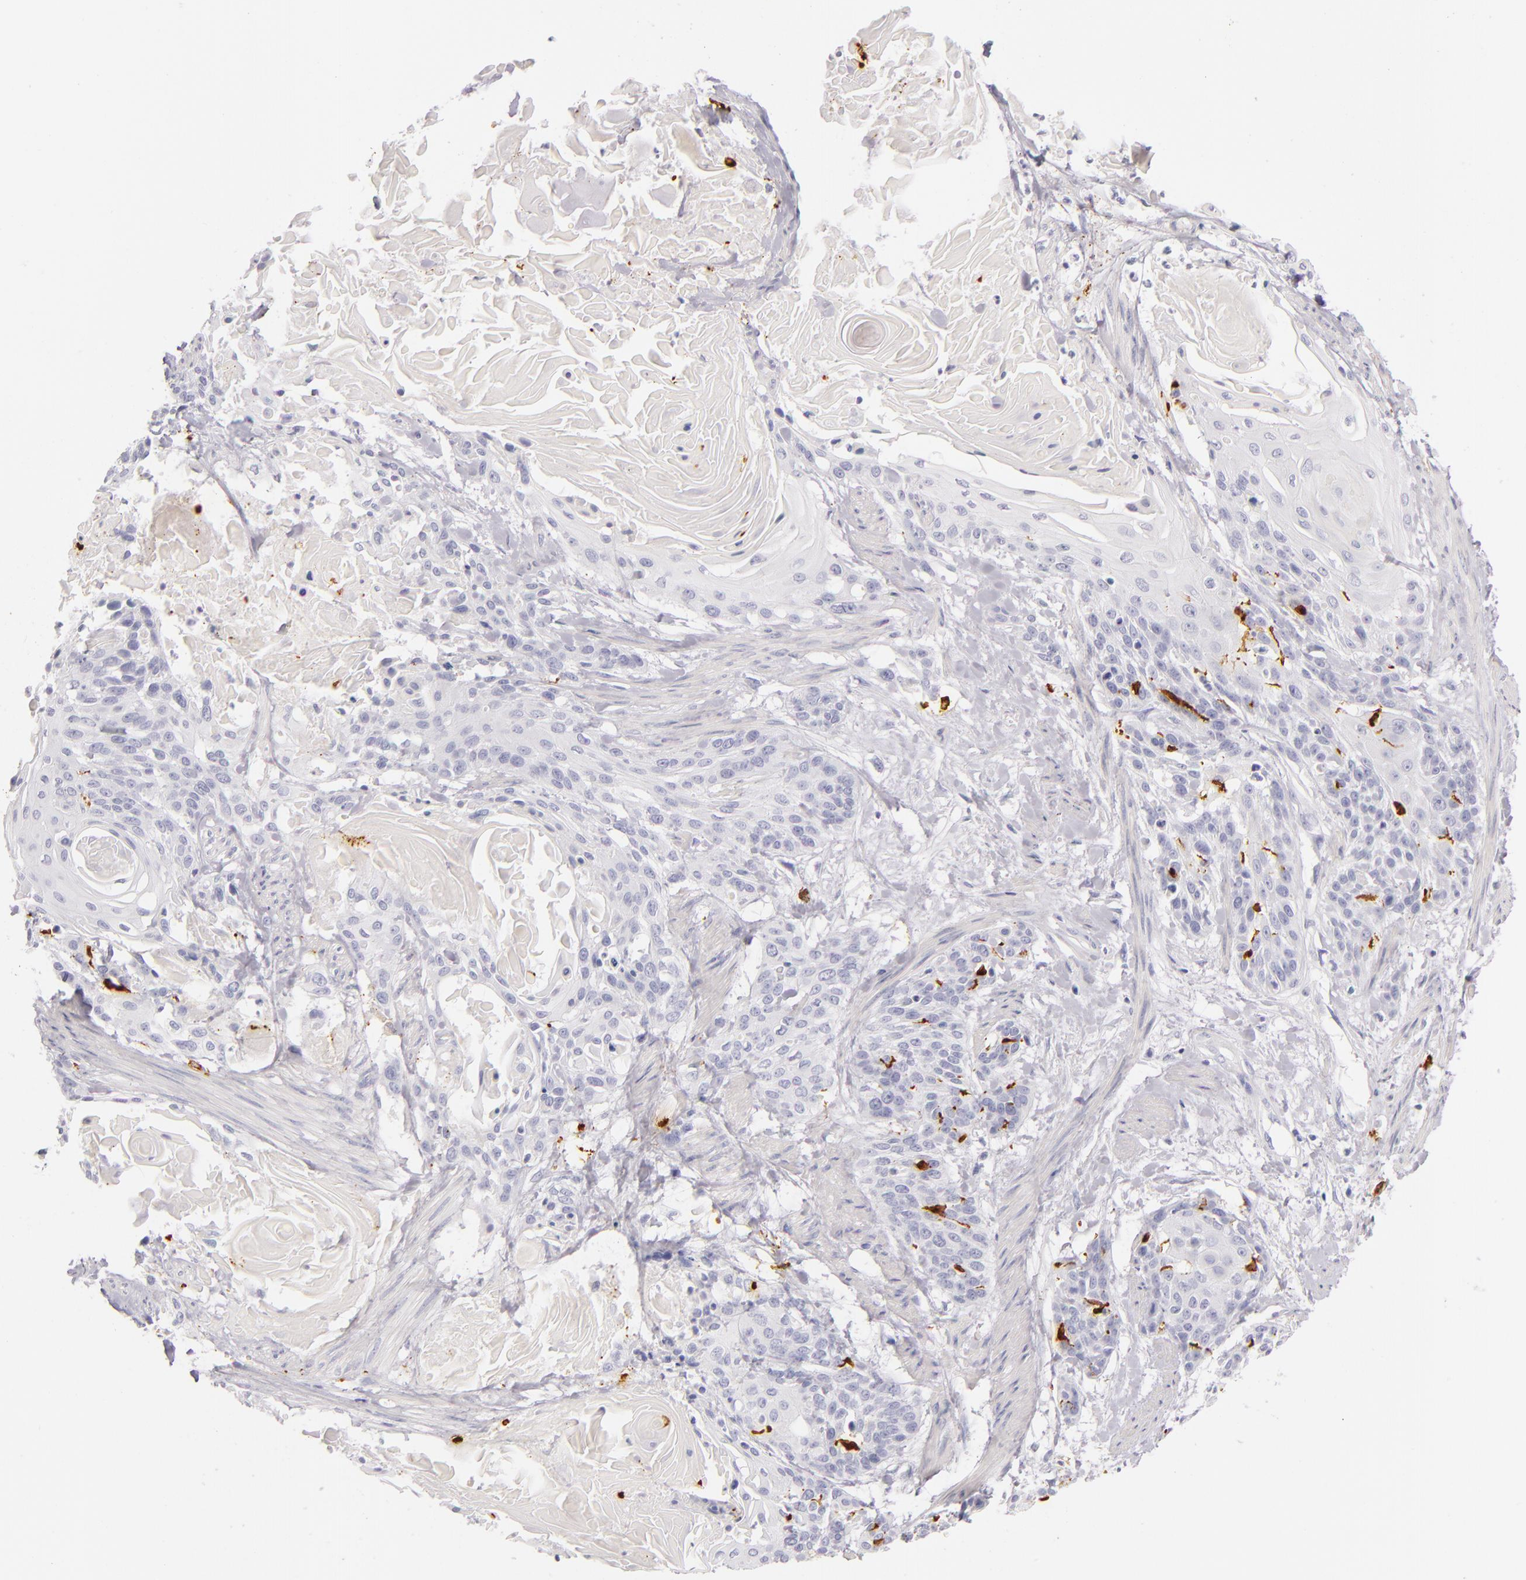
{"staining": {"intensity": "negative", "quantity": "none", "location": "none"}, "tissue": "cervical cancer", "cell_type": "Tumor cells", "image_type": "cancer", "snomed": [{"axis": "morphology", "description": "Squamous cell carcinoma, NOS"}, {"axis": "topography", "description": "Cervix"}], "caption": "Tumor cells show no significant protein positivity in cervical cancer (squamous cell carcinoma).", "gene": "CD207", "patient": {"sex": "female", "age": 57}}